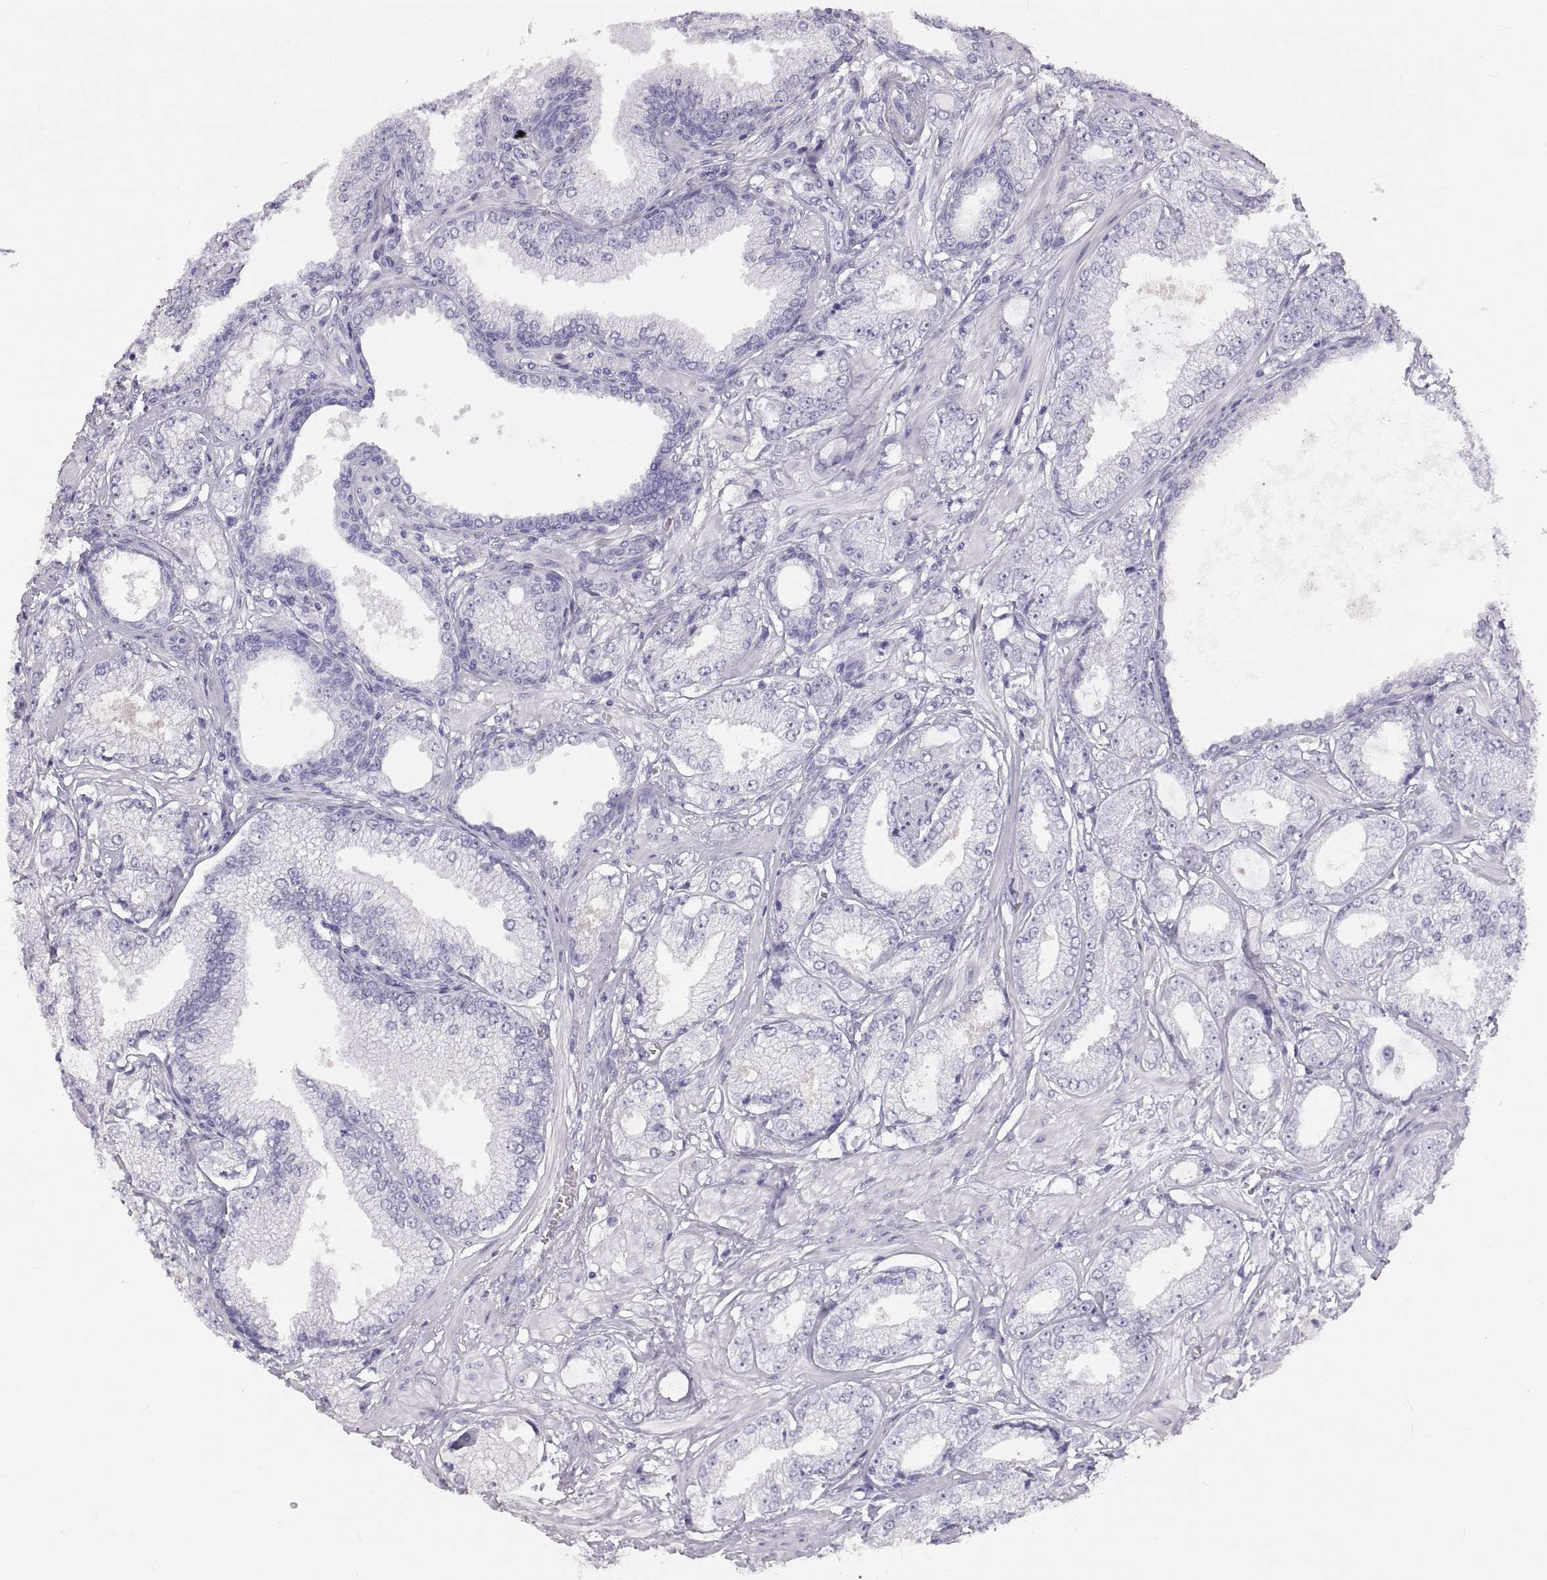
{"staining": {"intensity": "negative", "quantity": "none", "location": "none"}, "tissue": "prostate cancer", "cell_type": "Tumor cells", "image_type": "cancer", "snomed": [{"axis": "morphology", "description": "Adenocarcinoma, NOS"}, {"axis": "topography", "description": "Prostate"}], "caption": "Prostate cancer was stained to show a protein in brown. There is no significant staining in tumor cells.", "gene": "RLBP1", "patient": {"sex": "male", "age": 64}}